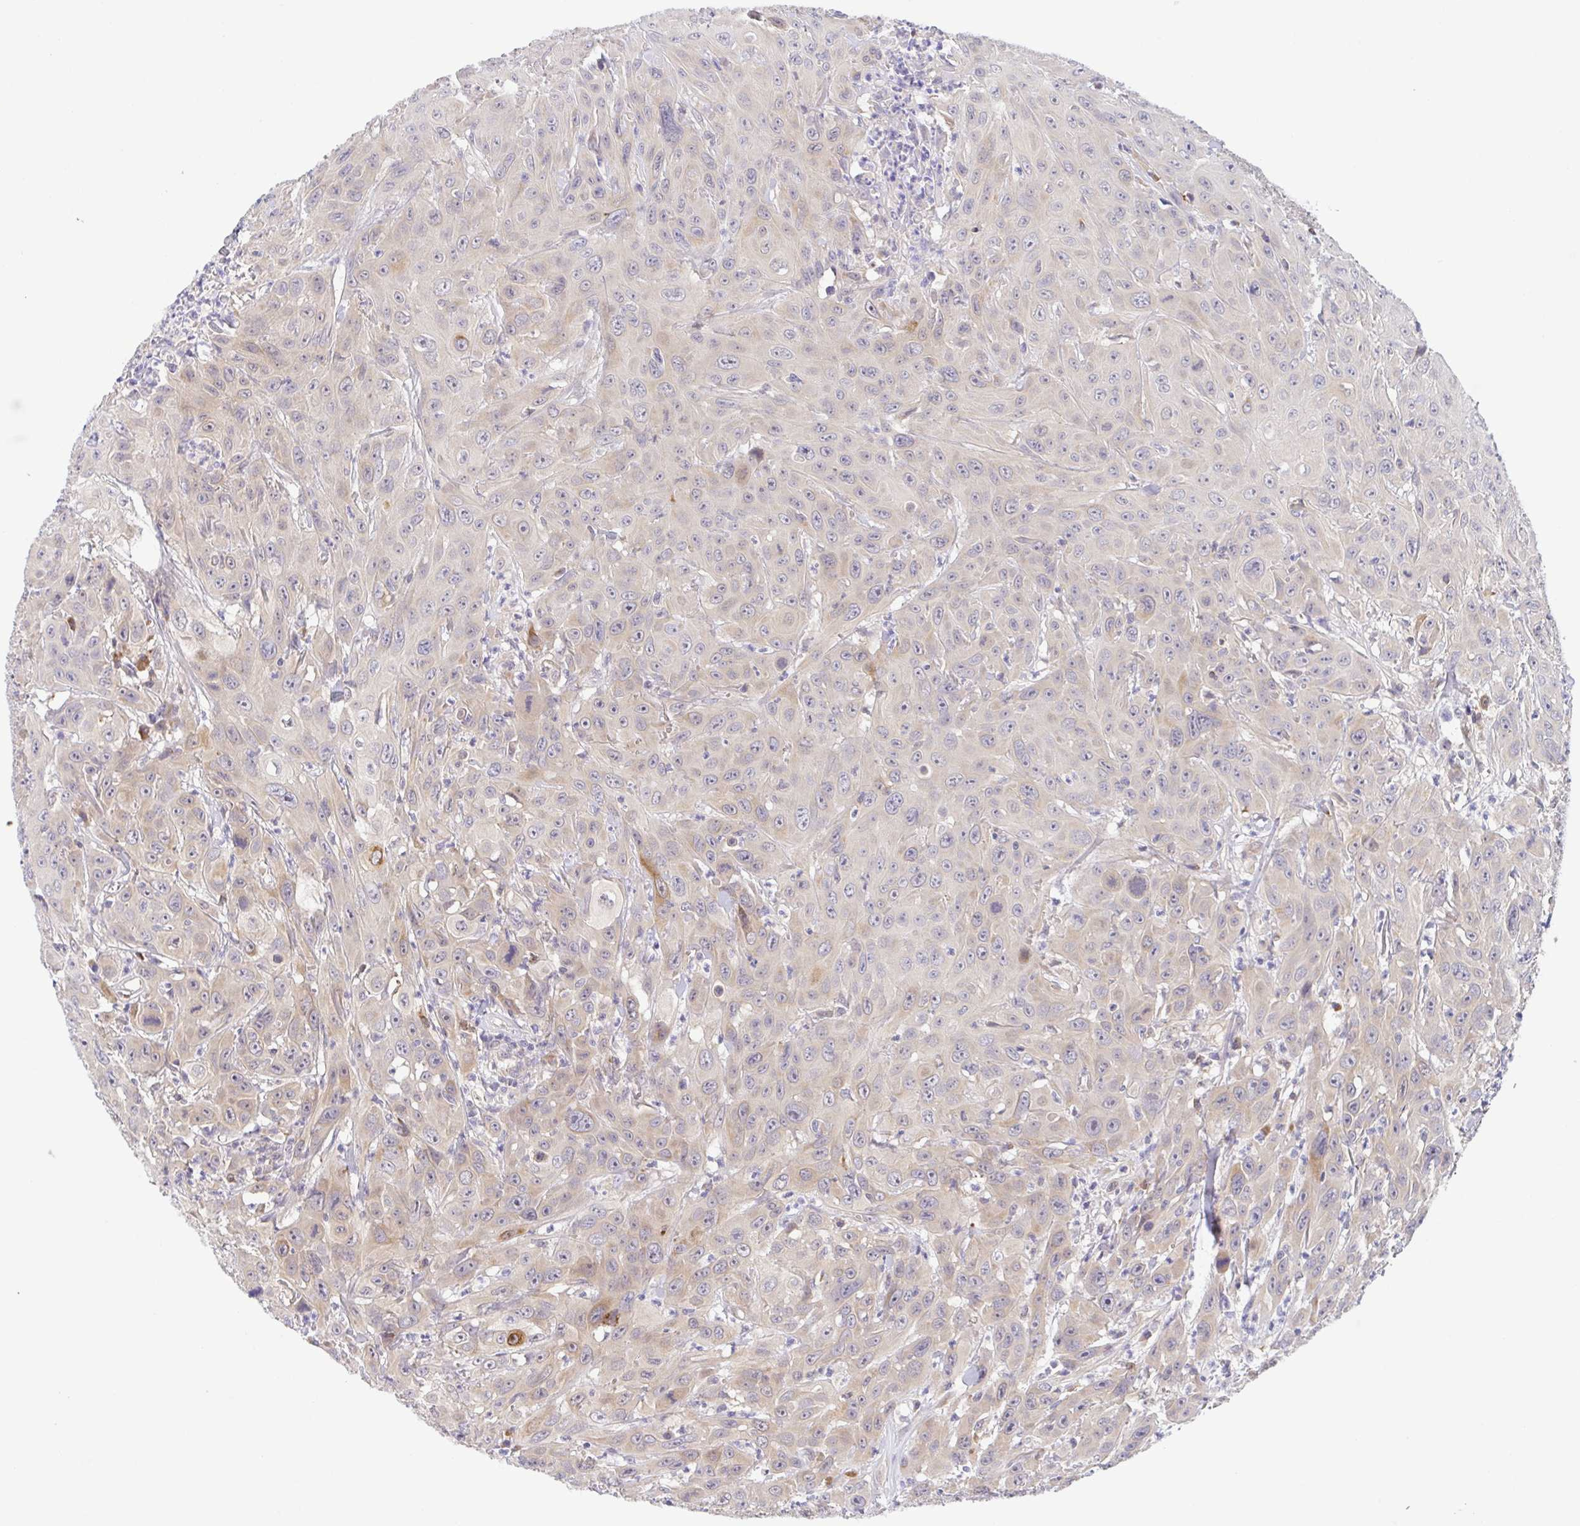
{"staining": {"intensity": "weak", "quantity": "25%-75%", "location": "cytoplasmic/membranous"}, "tissue": "head and neck cancer", "cell_type": "Tumor cells", "image_type": "cancer", "snomed": [{"axis": "morphology", "description": "Squamous cell carcinoma, NOS"}, {"axis": "topography", "description": "Skin"}, {"axis": "topography", "description": "Head-Neck"}], "caption": "Head and neck cancer tissue demonstrates weak cytoplasmic/membranous staining in about 25%-75% of tumor cells, visualized by immunohistochemistry.", "gene": "BCL2L1", "patient": {"sex": "male", "age": 80}}